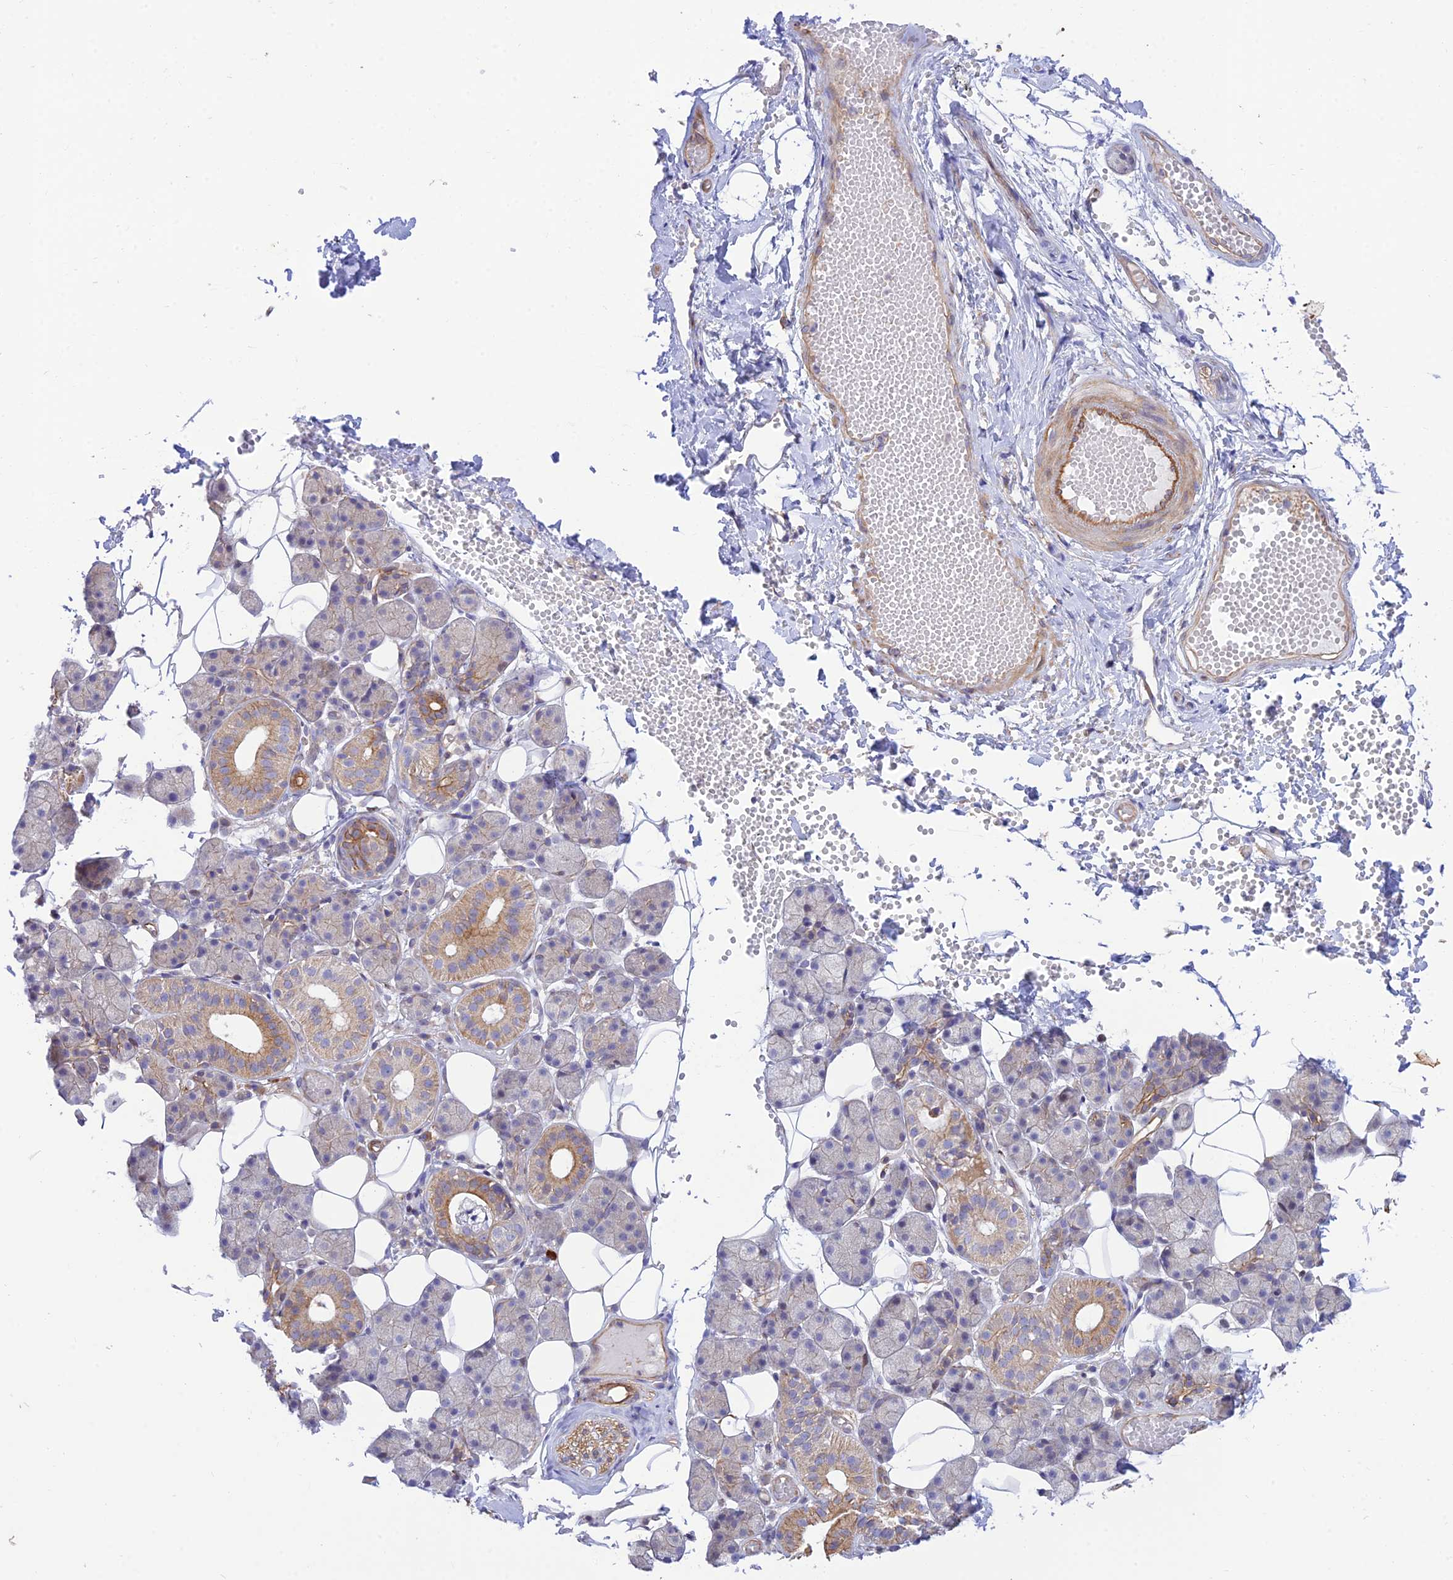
{"staining": {"intensity": "moderate", "quantity": "<25%", "location": "cytoplasmic/membranous"}, "tissue": "salivary gland", "cell_type": "Glandular cells", "image_type": "normal", "snomed": [{"axis": "morphology", "description": "Normal tissue, NOS"}, {"axis": "topography", "description": "Salivary gland"}], "caption": "Immunohistochemical staining of unremarkable human salivary gland shows <25% levels of moderate cytoplasmic/membranous protein expression in about <25% of glandular cells. Using DAB (3,3'-diaminobenzidine) (brown) and hematoxylin (blue) stains, captured at high magnification using brightfield microscopy.", "gene": "KCNAB1", "patient": {"sex": "female", "age": 33}}